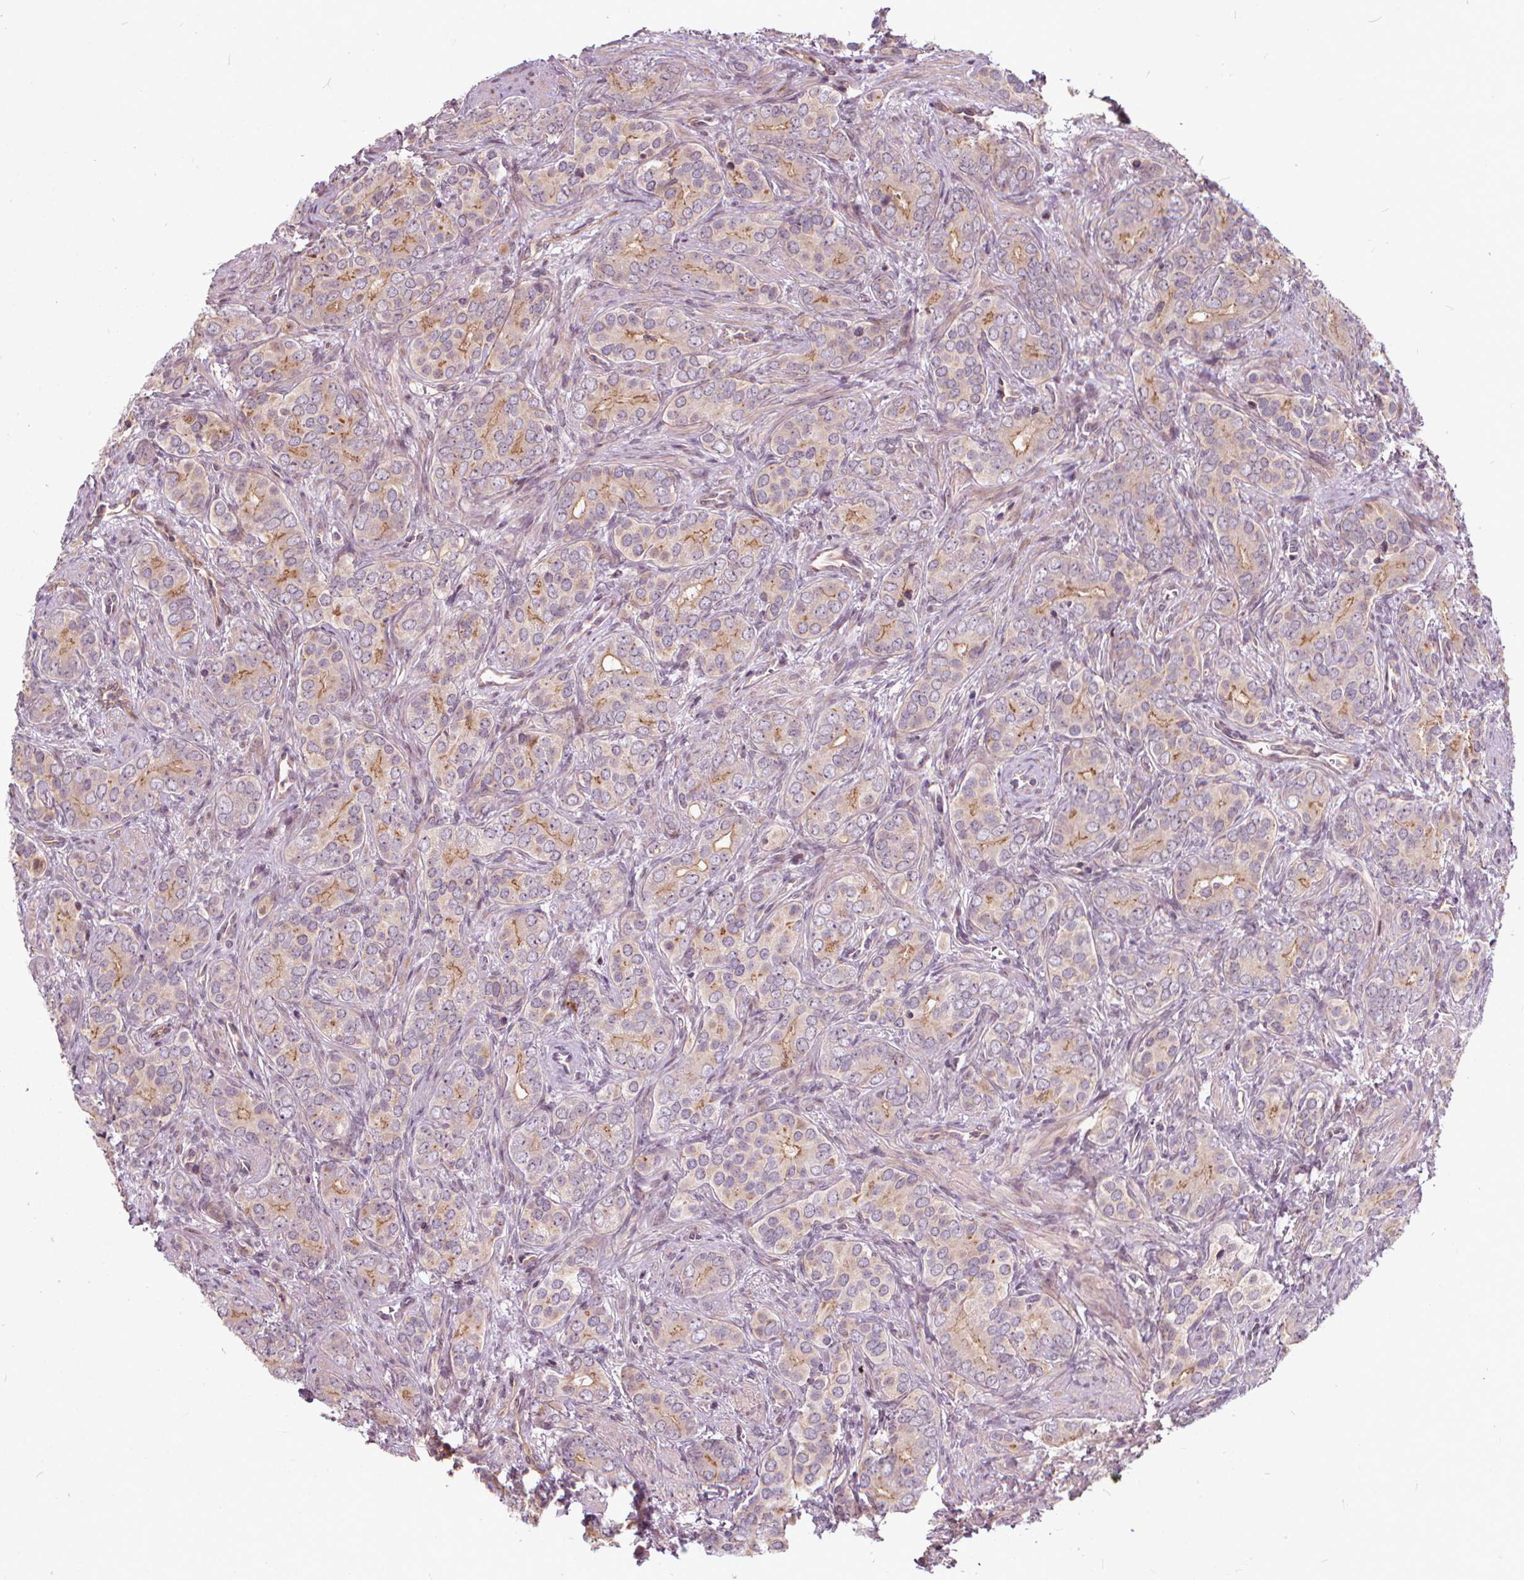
{"staining": {"intensity": "moderate", "quantity": "25%-75%", "location": "cytoplasmic/membranous"}, "tissue": "prostate cancer", "cell_type": "Tumor cells", "image_type": "cancer", "snomed": [{"axis": "morphology", "description": "Adenocarcinoma, High grade"}, {"axis": "topography", "description": "Prostate"}], "caption": "IHC image of human high-grade adenocarcinoma (prostate) stained for a protein (brown), which exhibits medium levels of moderate cytoplasmic/membranous expression in approximately 25%-75% of tumor cells.", "gene": "INPP5E", "patient": {"sex": "male", "age": 84}}